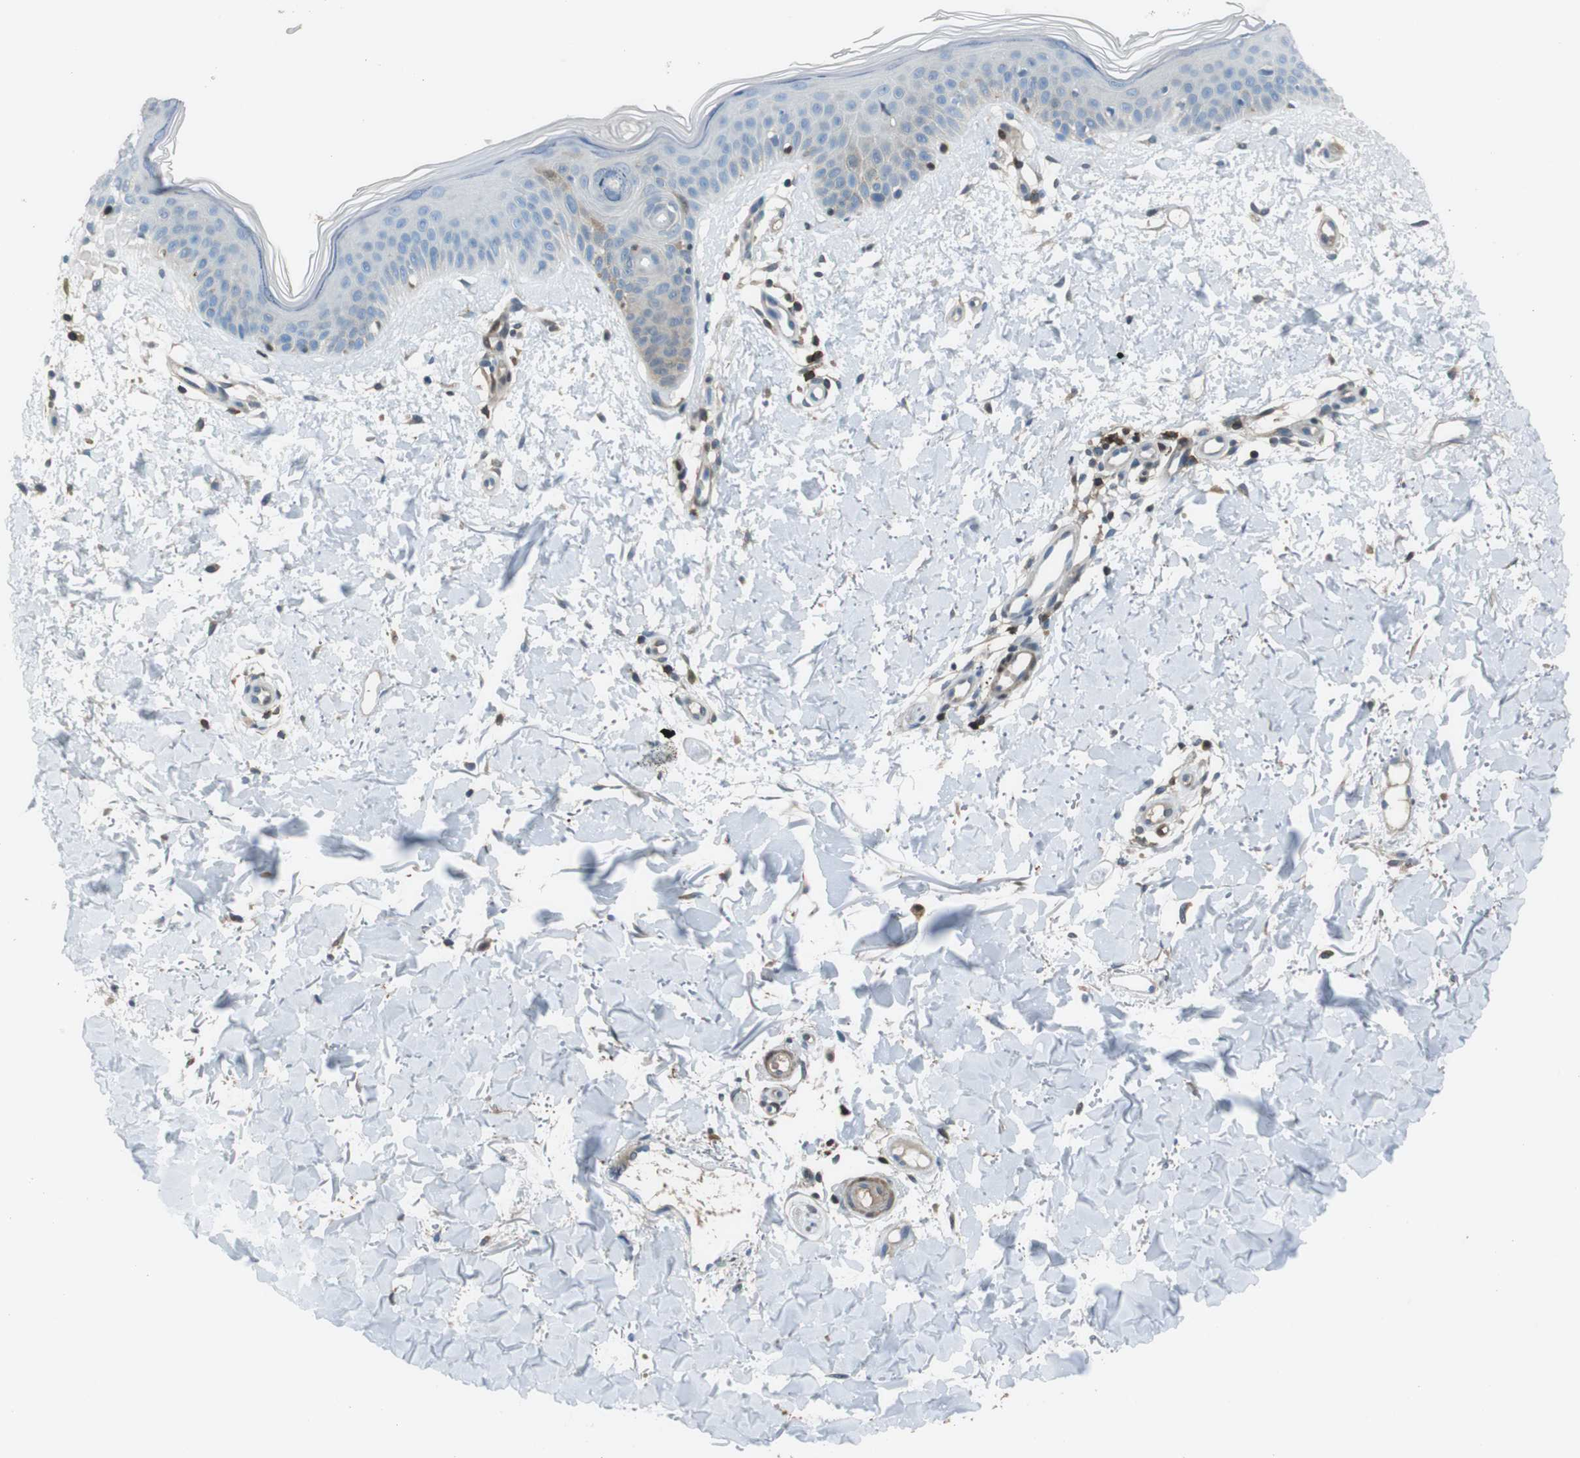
{"staining": {"intensity": "moderate", "quantity": "25%-75%", "location": "cytoplasmic/membranous"}, "tissue": "skin", "cell_type": "Fibroblasts", "image_type": "normal", "snomed": [{"axis": "morphology", "description": "Normal tissue, NOS"}, {"axis": "topography", "description": "Skin"}], "caption": "Immunohistochemistry (IHC) photomicrograph of benign human skin stained for a protein (brown), which exhibits medium levels of moderate cytoplasmic/membranous positivity in approximately 25%-75% of fibroblasts.", "gene": "TWSG1", "patient": {"sex": "female", "age": 56}}